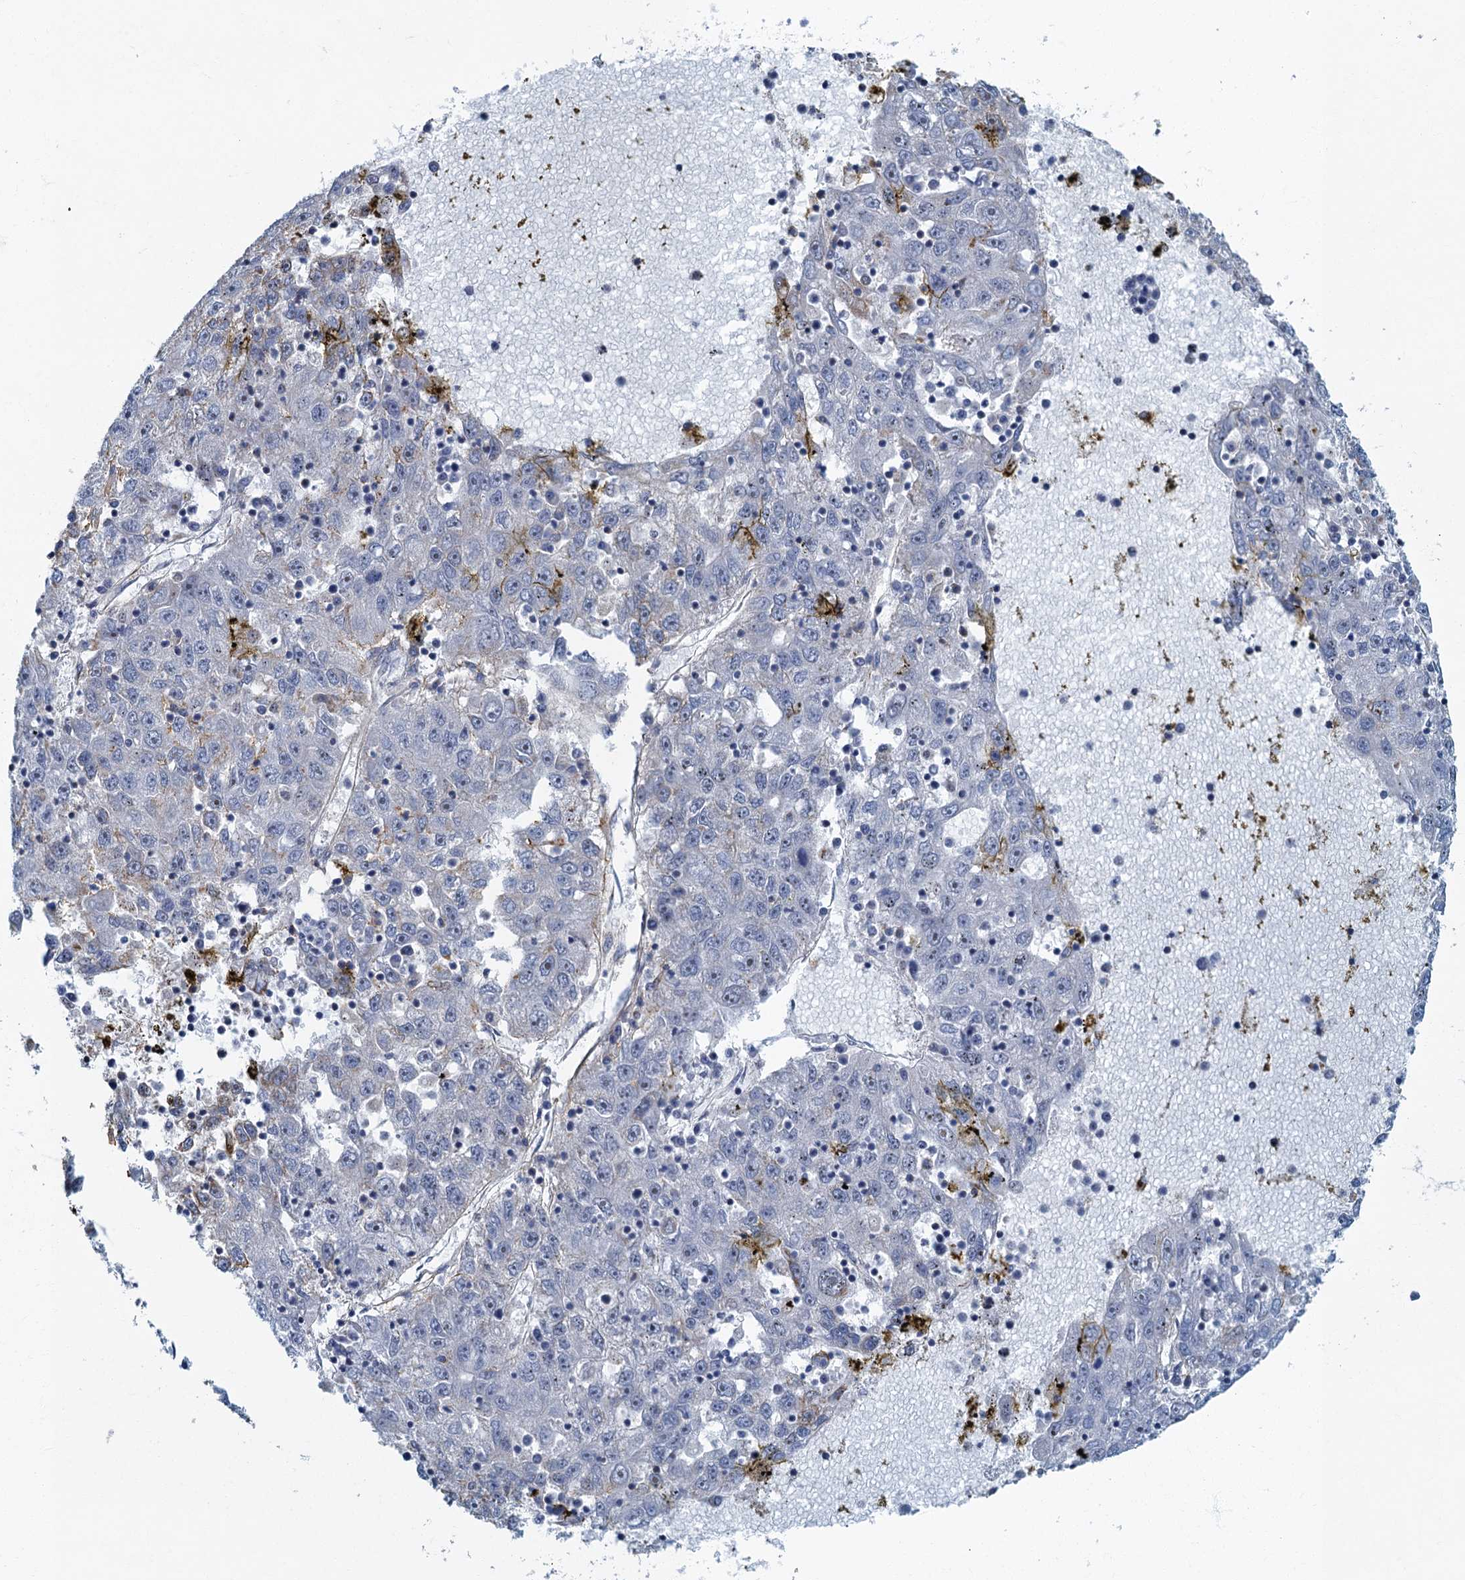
{"staining": {"intensity": "negative", "quantity": "none", "location": "none"}, "tissue": "liver cancer", "cell_type": "Tumor cells", "image_type": "cancer", "snomed": [{"axis": "morphology", "description": "Carcinoma, Hepatocellular, NOS"}, {"axis": "topography", "description": "Liver"}], "caption": "Liver hepatocellular carcinoma stained for a protein using immunohistochemistry (IHC) reveals no positivity tumor cells.", "gene": "RAD9B", "patient": {"sex": "male", "age": 49}}